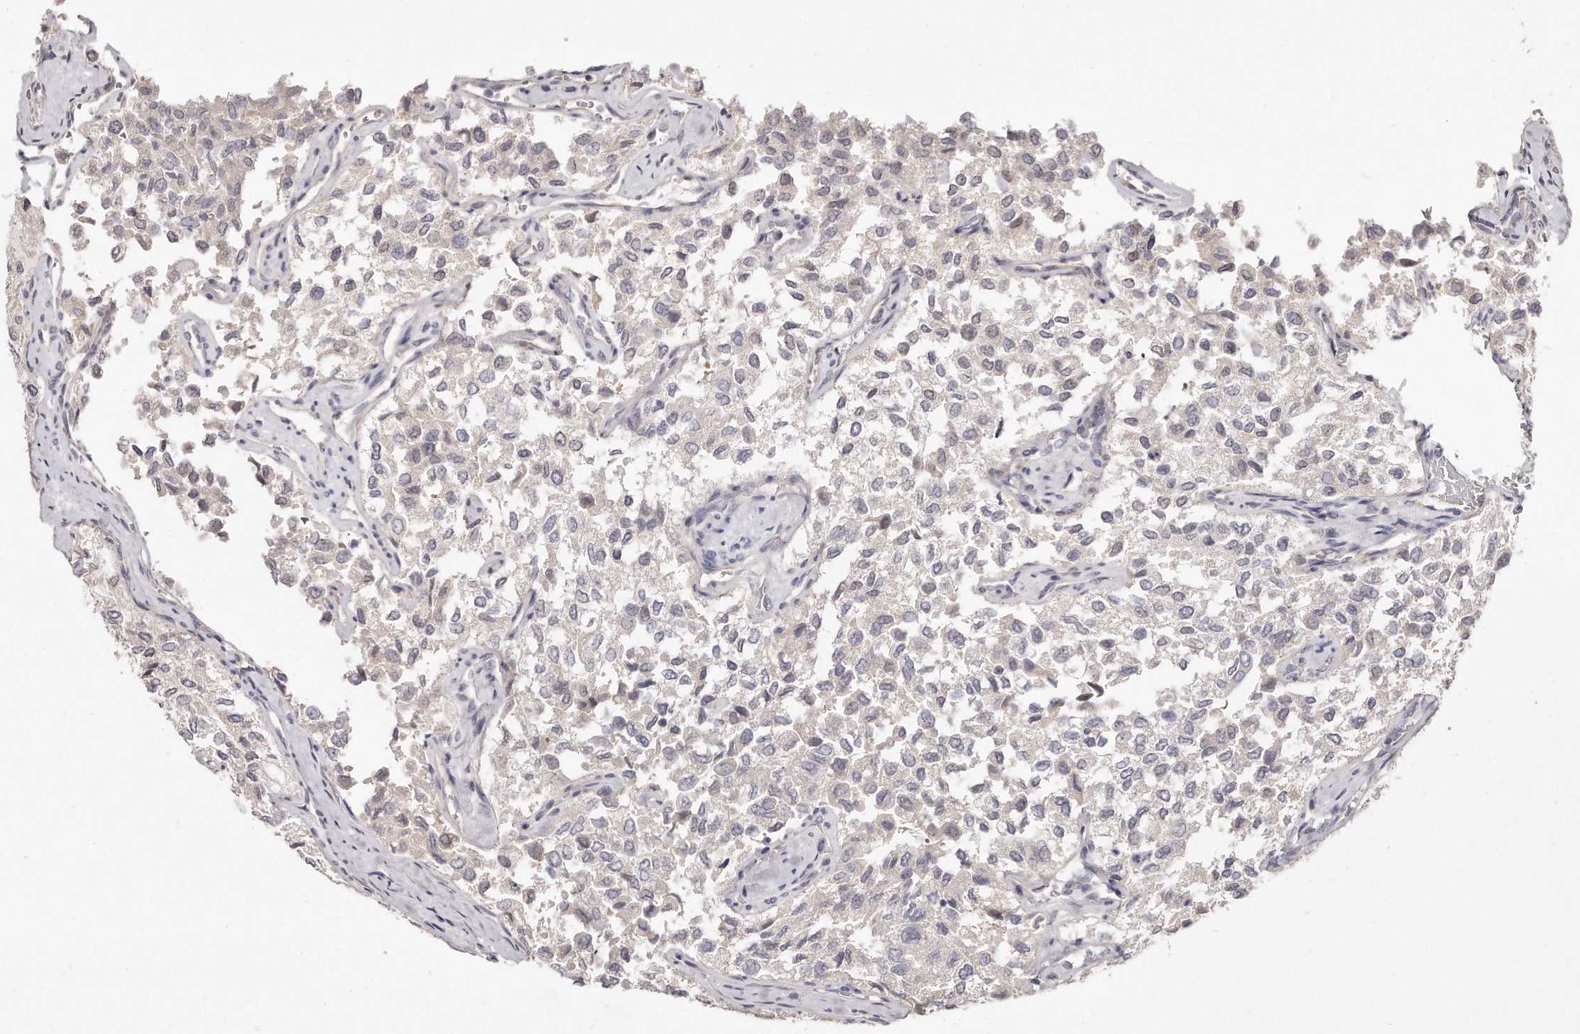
{"staining": {"intensity": "negative", "quantity": "none", "location": "none"}, "tissue": "thyroid cancer", "cell_type": "Tumor cells", "image_type": "cancer", "snomed": [{"axis": "morphology", "description": "Follicular adenoma carcinoma, NOS"}, {"axis": "topography", "description": "Thyroid gland"}], "caption": "High magnification brightfield microscopy of thyroid follicular adenoma carcinoma stained with DAB (3,3'-diaminobenzidine) (brown) and counterstained with hematoxylin (blue): tumor cells show no significant staining.", "gene": "TTLL4", "patient": {"sex": "male", "age": 75}}